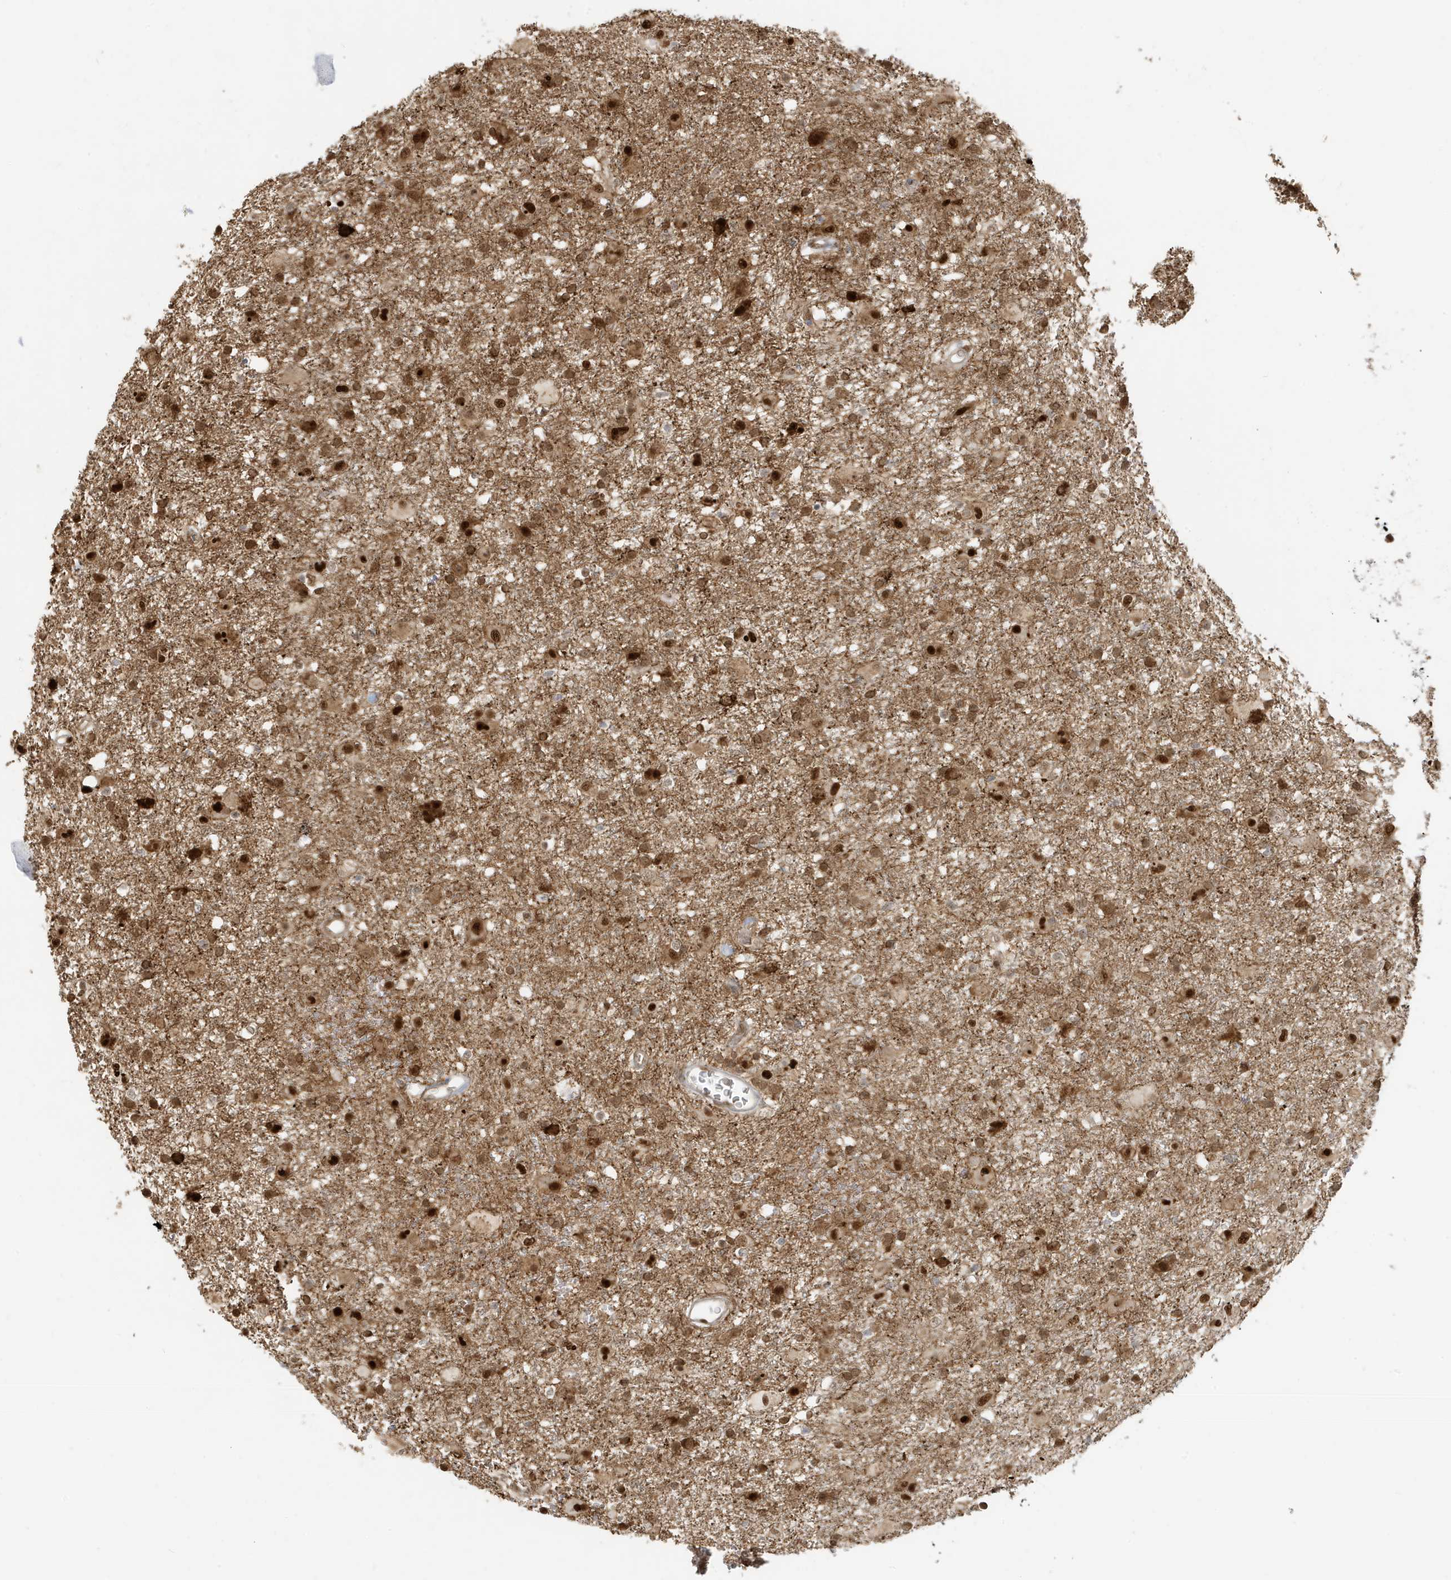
{"staining": {"intensity": "strong", "quantity": "25%-75%", "location": "nuclear"}, "tissue": "glioma", "cell_type": "Tumor cells", "image_type": "cancer", "snomed": [{"axis": "morphology", "description": "Glioma, malignant, Low grade"}, {"axis": "topography", "description": "Brain"}], "caption": "Brown immunohistochemical staining in human glioma displays strong nuclear expression in approximately 25%-75% of tumor cells.", "gene": "CKS2", "patient": {"sex": "male", "age": 65}}